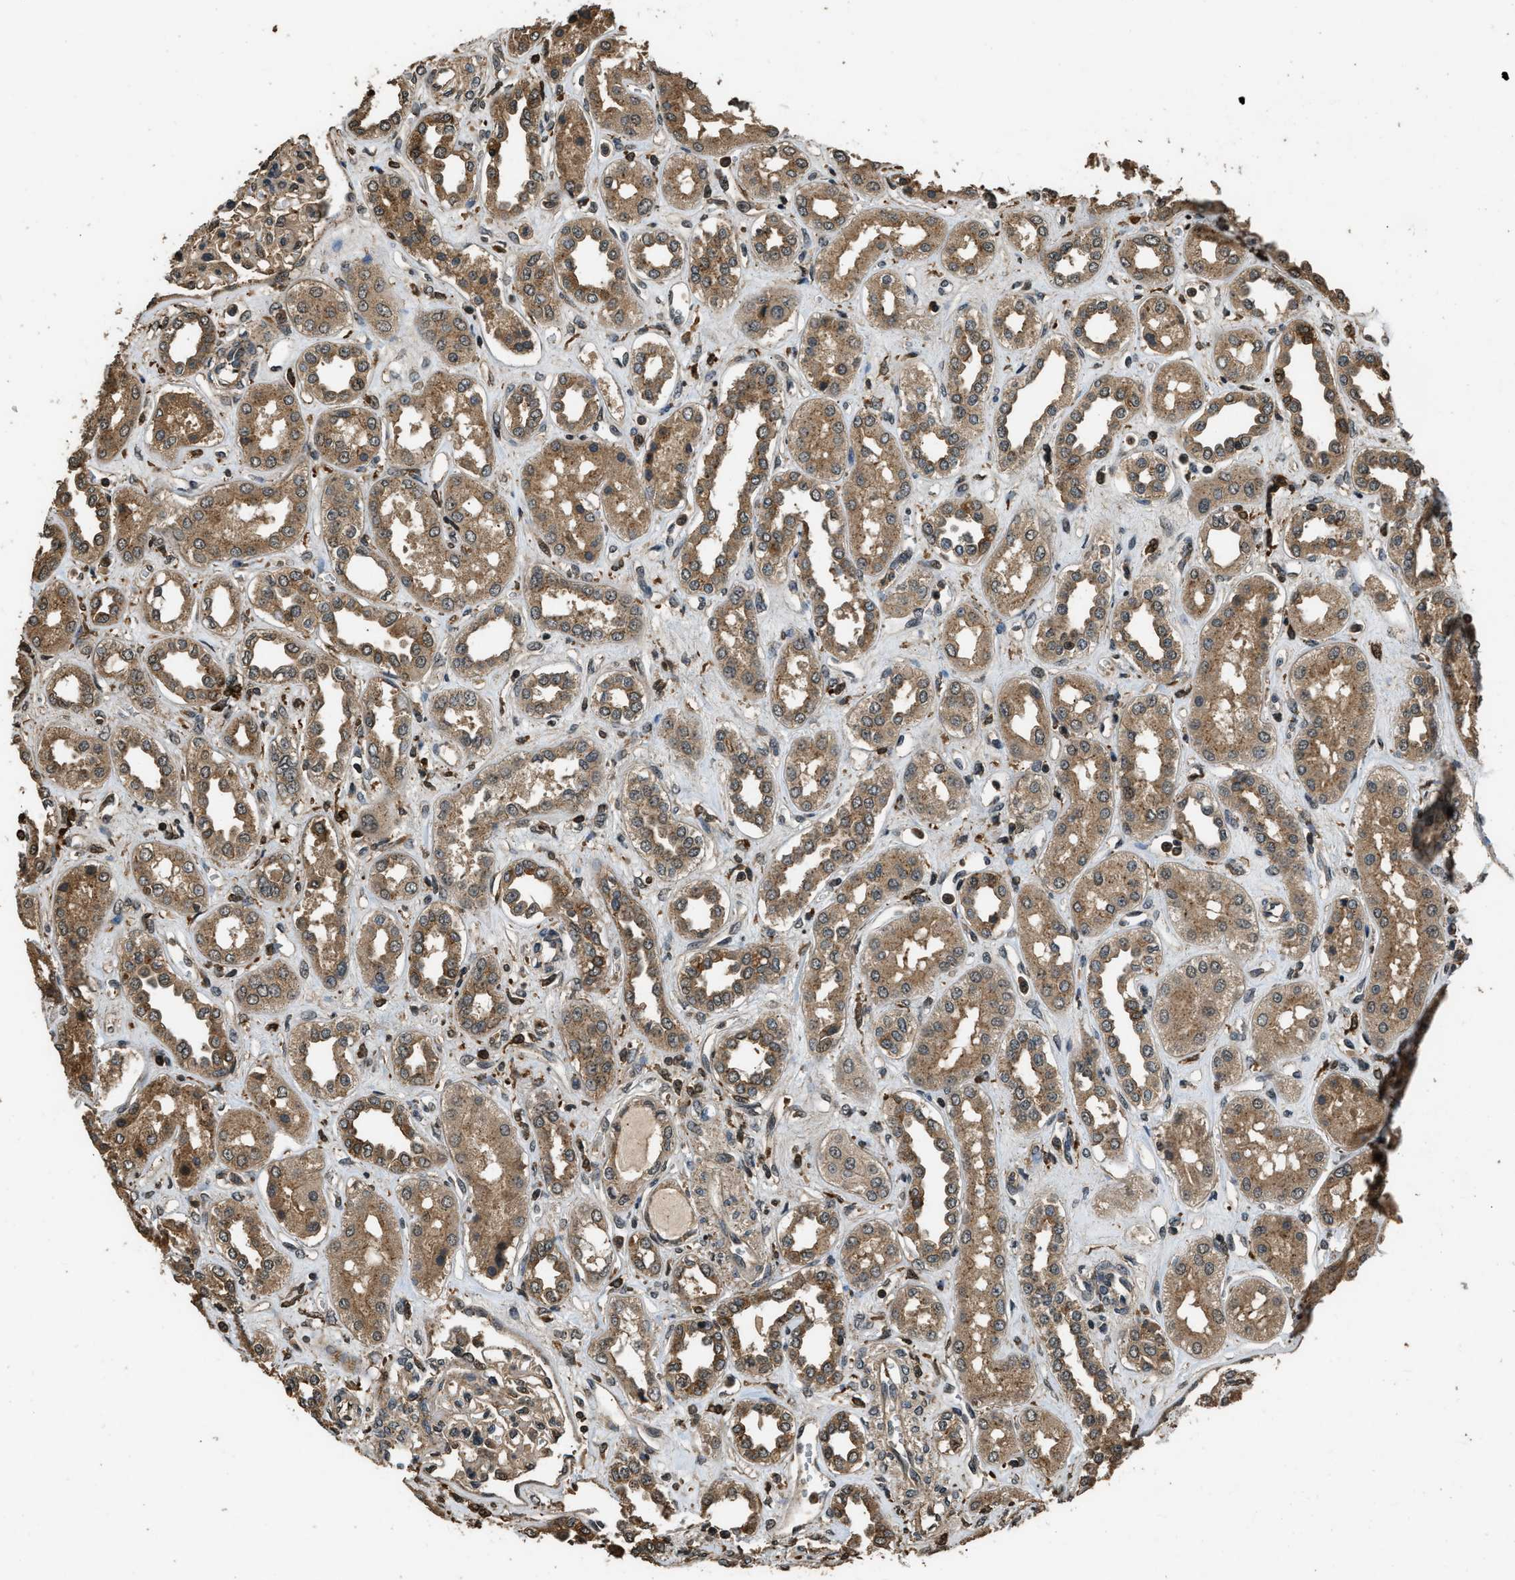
{"staining": {"intensity": "moderate", "quantity": "25%-75%", "location": "cytoplasmic/membranous,nuclear"}, "tissue": "kidney", "cell_type": "Cells in glomeruli", "image_type": "normal", "snomed": [{"axis": "morphology", "description": "Normal tissue, NOS"}, {"axis": "topography", "description": "Kidney"}], "caption": "Kidney stained for a protein displays moderate cytoplasmic/membranous,nuclear positivity in cells in glomeruli.", "gene": "RAP2A", "patient": {"sex": "male", "age": 59}}